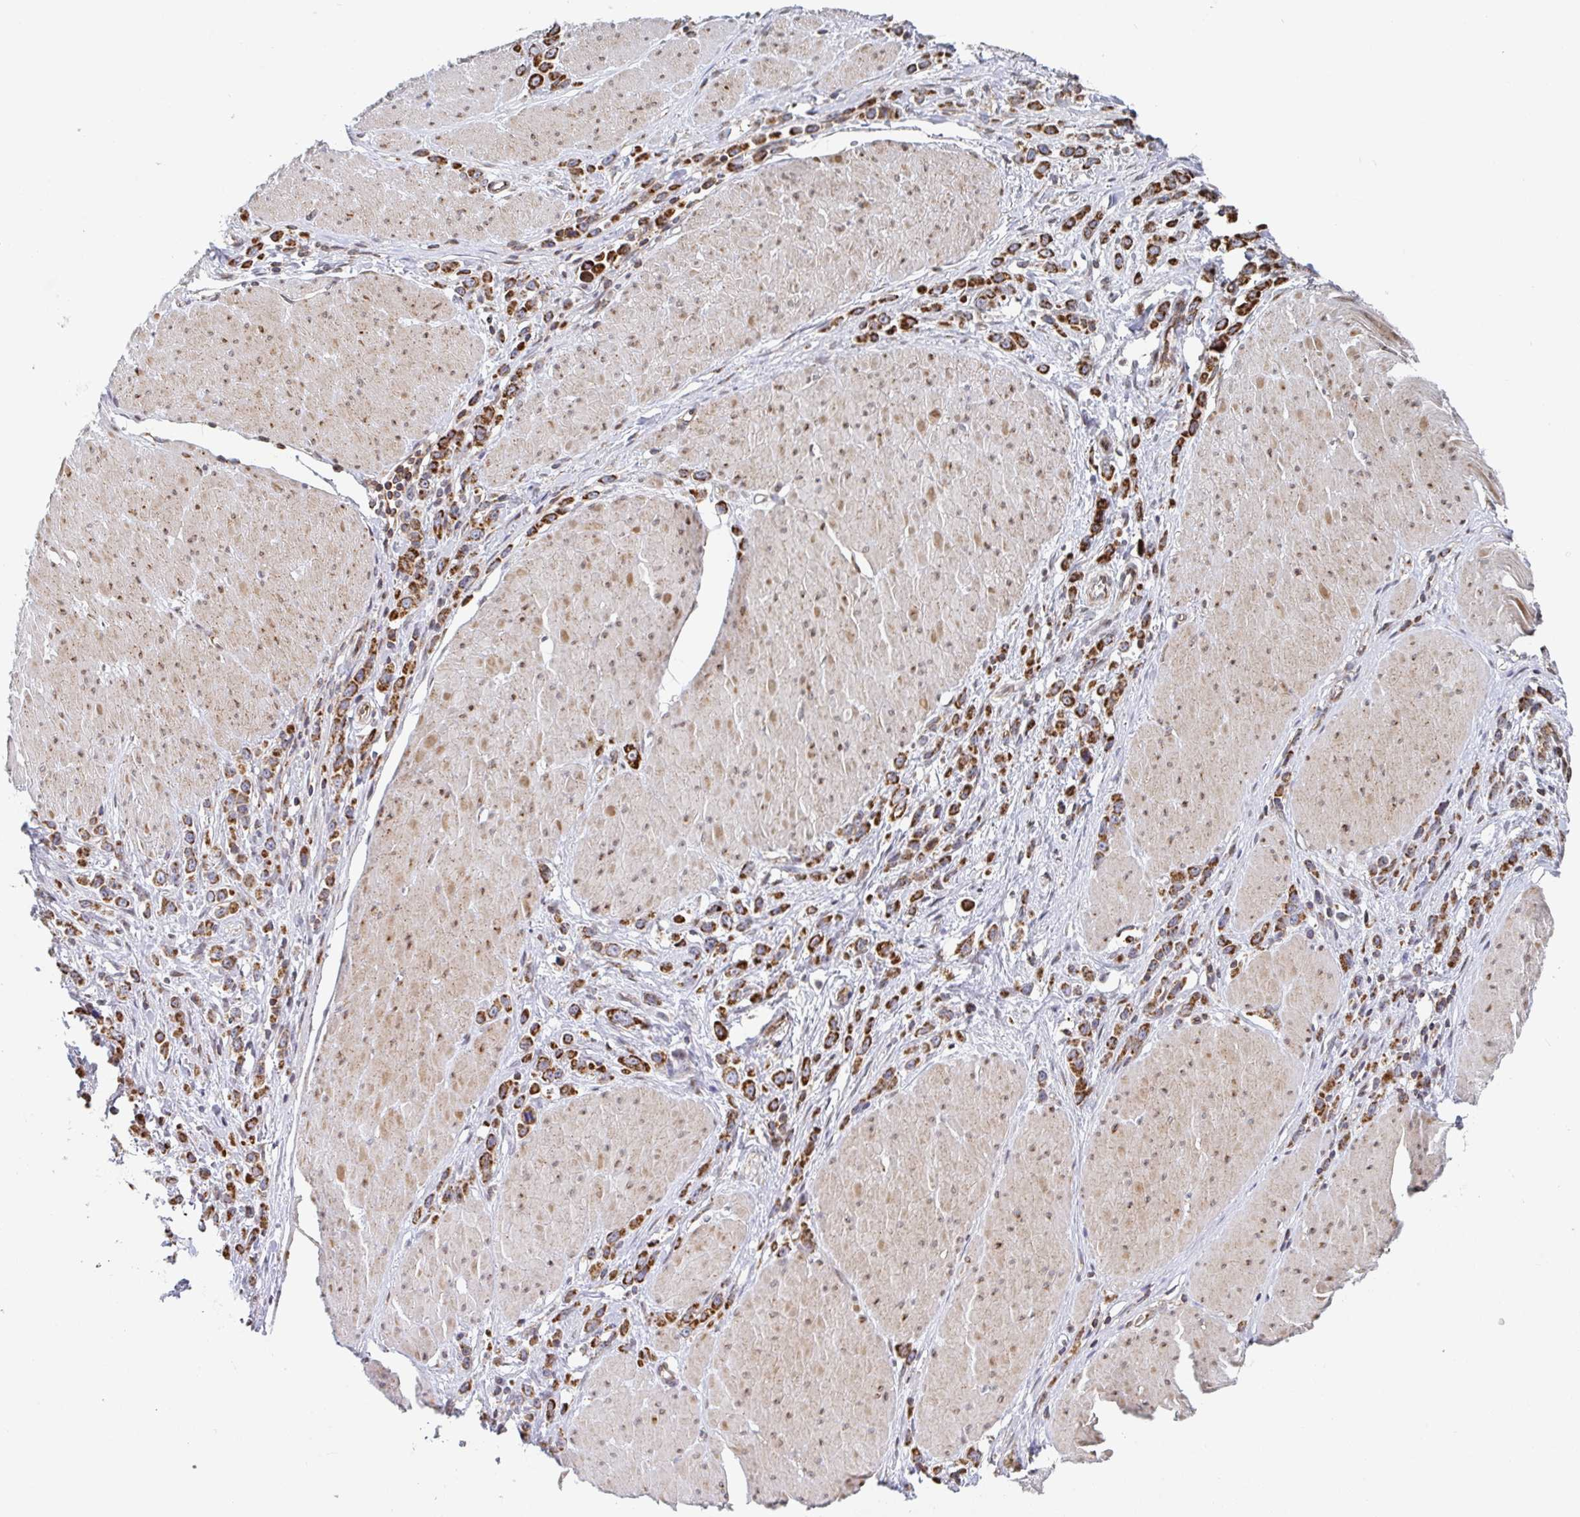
{"staining": {"intensity": "strong", "quantity": ">75%", "location": "cytoplasmic/membranous"}, "tissue": "stomach cancer", "cell_type": "Tumor cells", "image_type": "cancer", "snomed": [{"axis": "morphology", "description": "Adenocarcinoma, NOS"}, {"axis": "topography", "description": "Stomach"}], "caption": "Immunohistochemistry (DAB) staining of stomach cancer (adenocarcinoma) exhibits strong cytoplasmic/membranous protein positivity in approximately >75% of tumor cells.", "gene": "STARD8", "patient": {"sex": "male", "age": 47}}